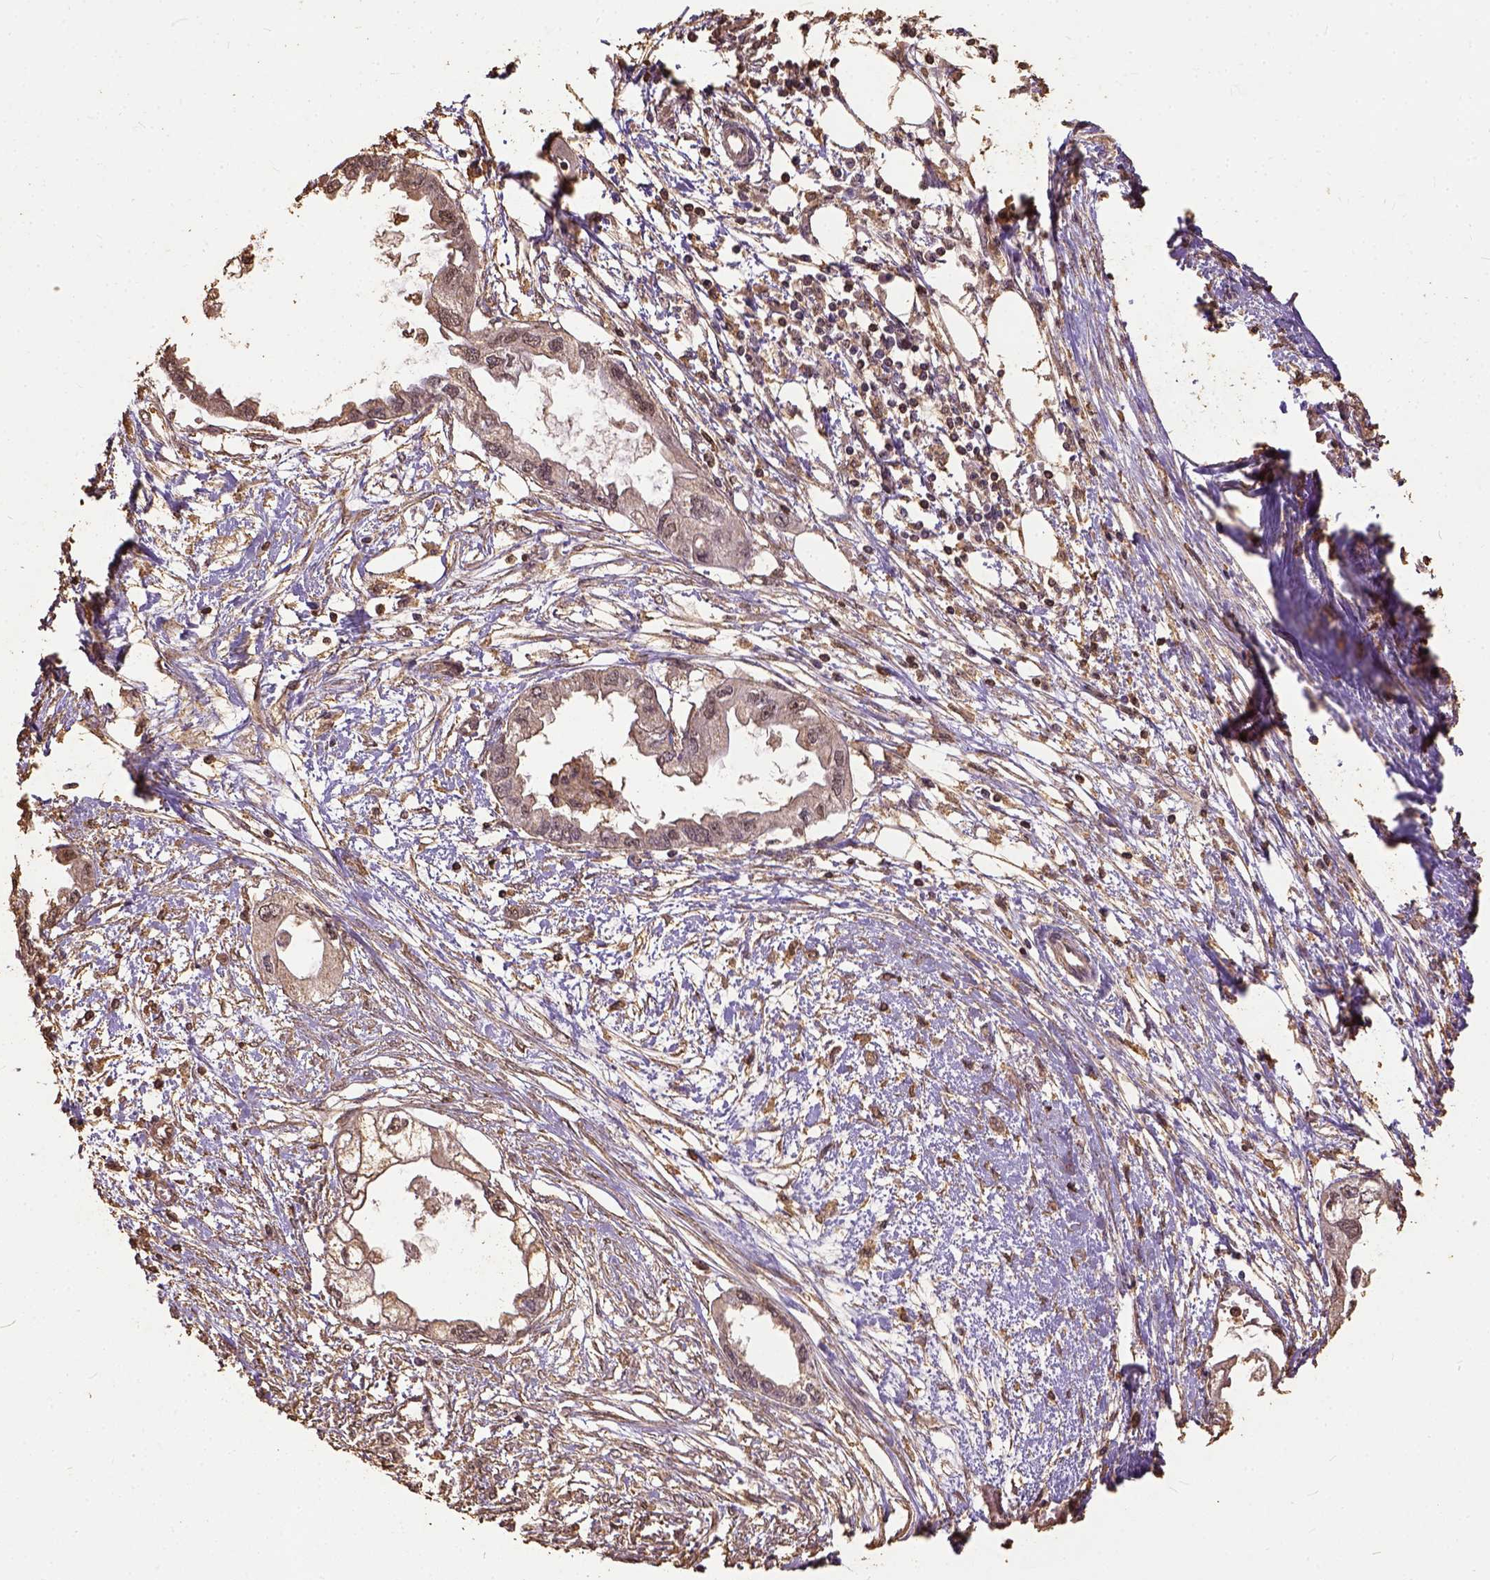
{"staining": {"intensity": "weak", "quantity": ">75%", "location": "nuclear"}, "tissue": "endometrial cancer", "cell_type": "Tumor cells", "image_type": "cancer", "snomed": [{"axis": "morphology", "description": "Adenocarcinoma, NOS"}, {"axis": "morphology", "description": "Adenocarcinoma, metastatic, NOS"}, {"axis": "topography", "description": "Adipose tissue"}, {"axis": "topography", "description": "Endometrium"}], "caption": "About >75% of tumor cells in endometrial cancer display weak nuclear protein staining as visualized by brown immunohistochemical staining.", "gene": "NACC1", "patient": {"sex": "female", "age": 67}}